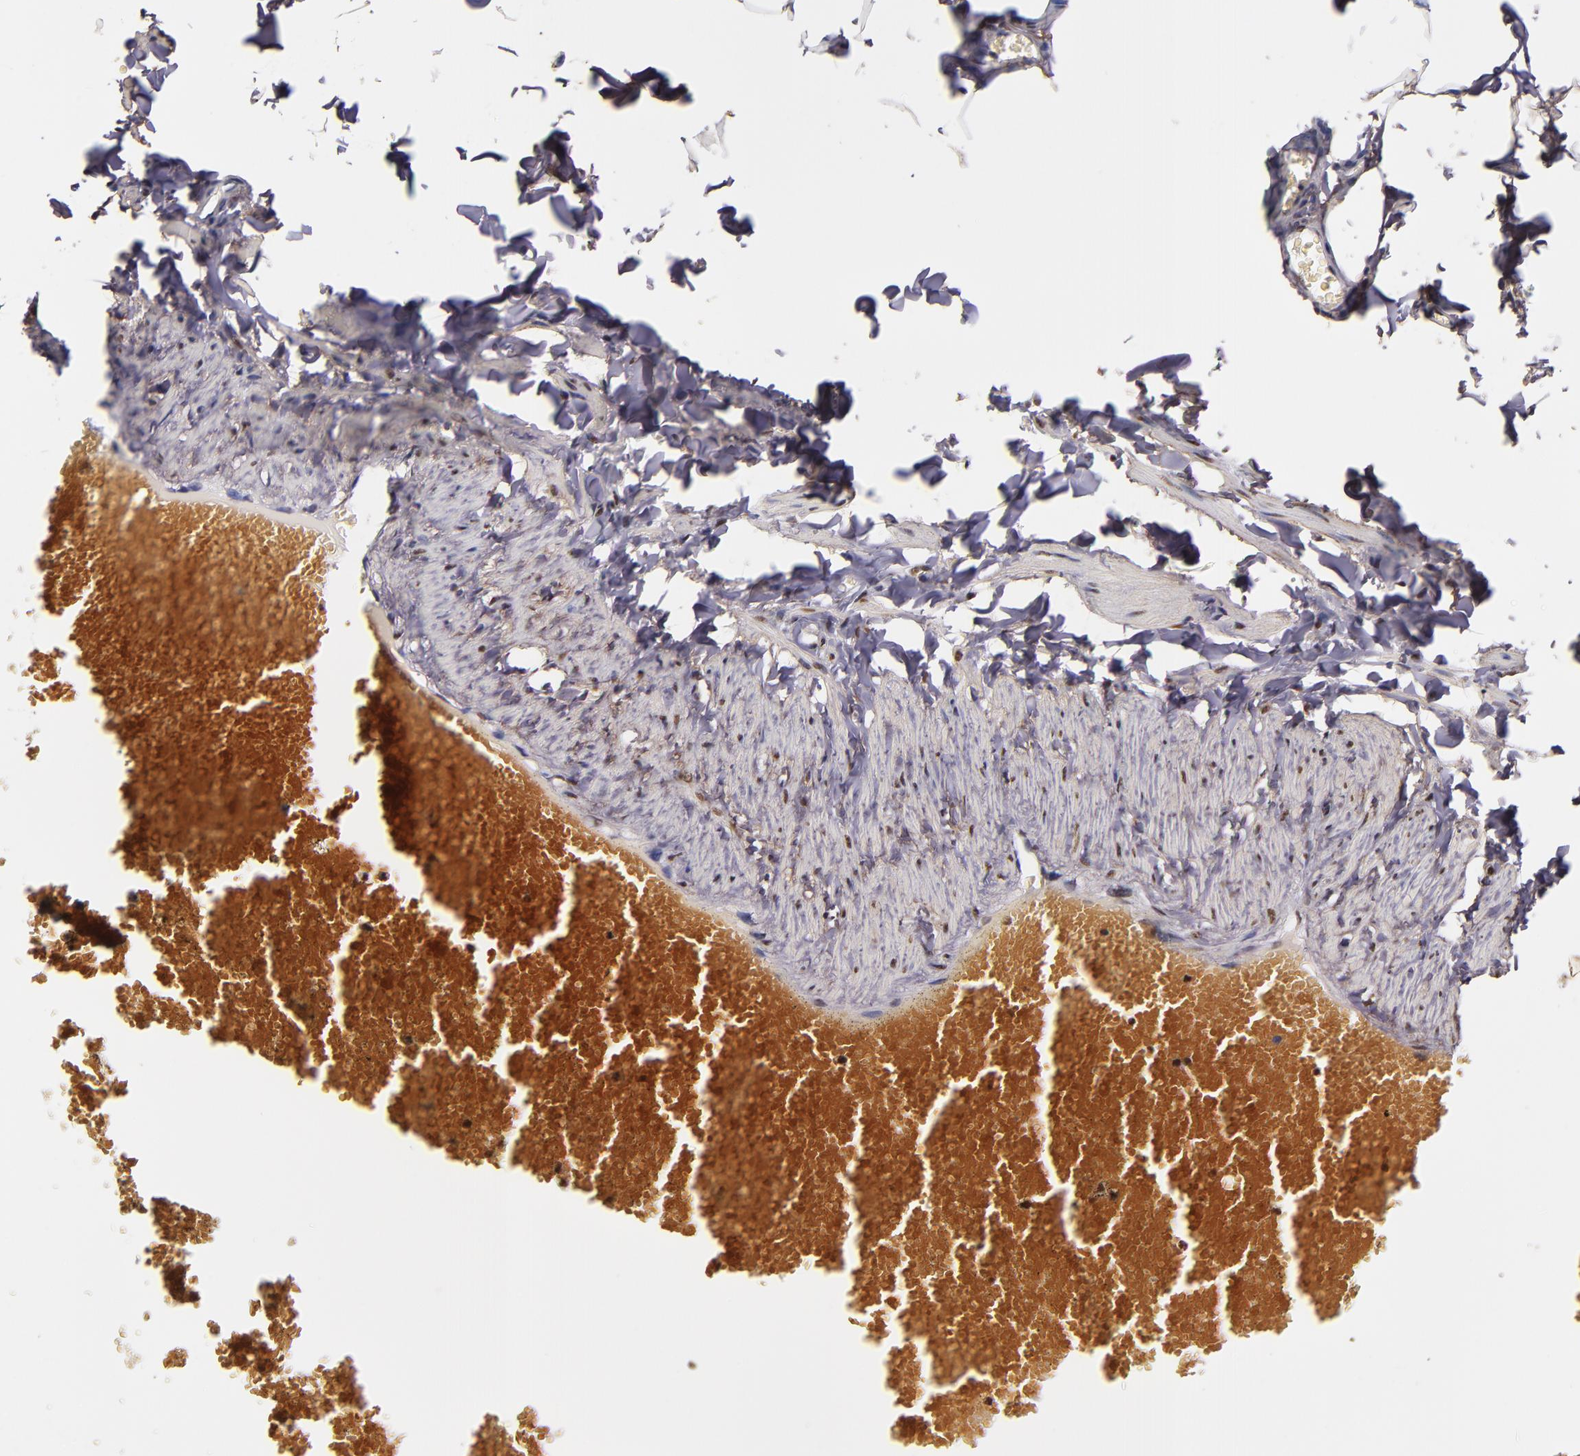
{"staining": {"intensity": "strong", "quantity": ">75%", "location": "nuclear"}, "tissue": "adipose tissue", "cell_type": "Adipocytes", "image_type": "normal", "snomed": [{"axis": "morphology", "description": "Normal tissue, NOS"}, {"axis": "topography", "description": "Vascular tissue"}], "caption": "Immunohistochemistry (DAB) staining of benign human adipose tissue exhibits strong nuclear protein expression in about >75% of adipocytes.", "gene": "CUL3", "patient": {"sex": "male", "age": 41}}